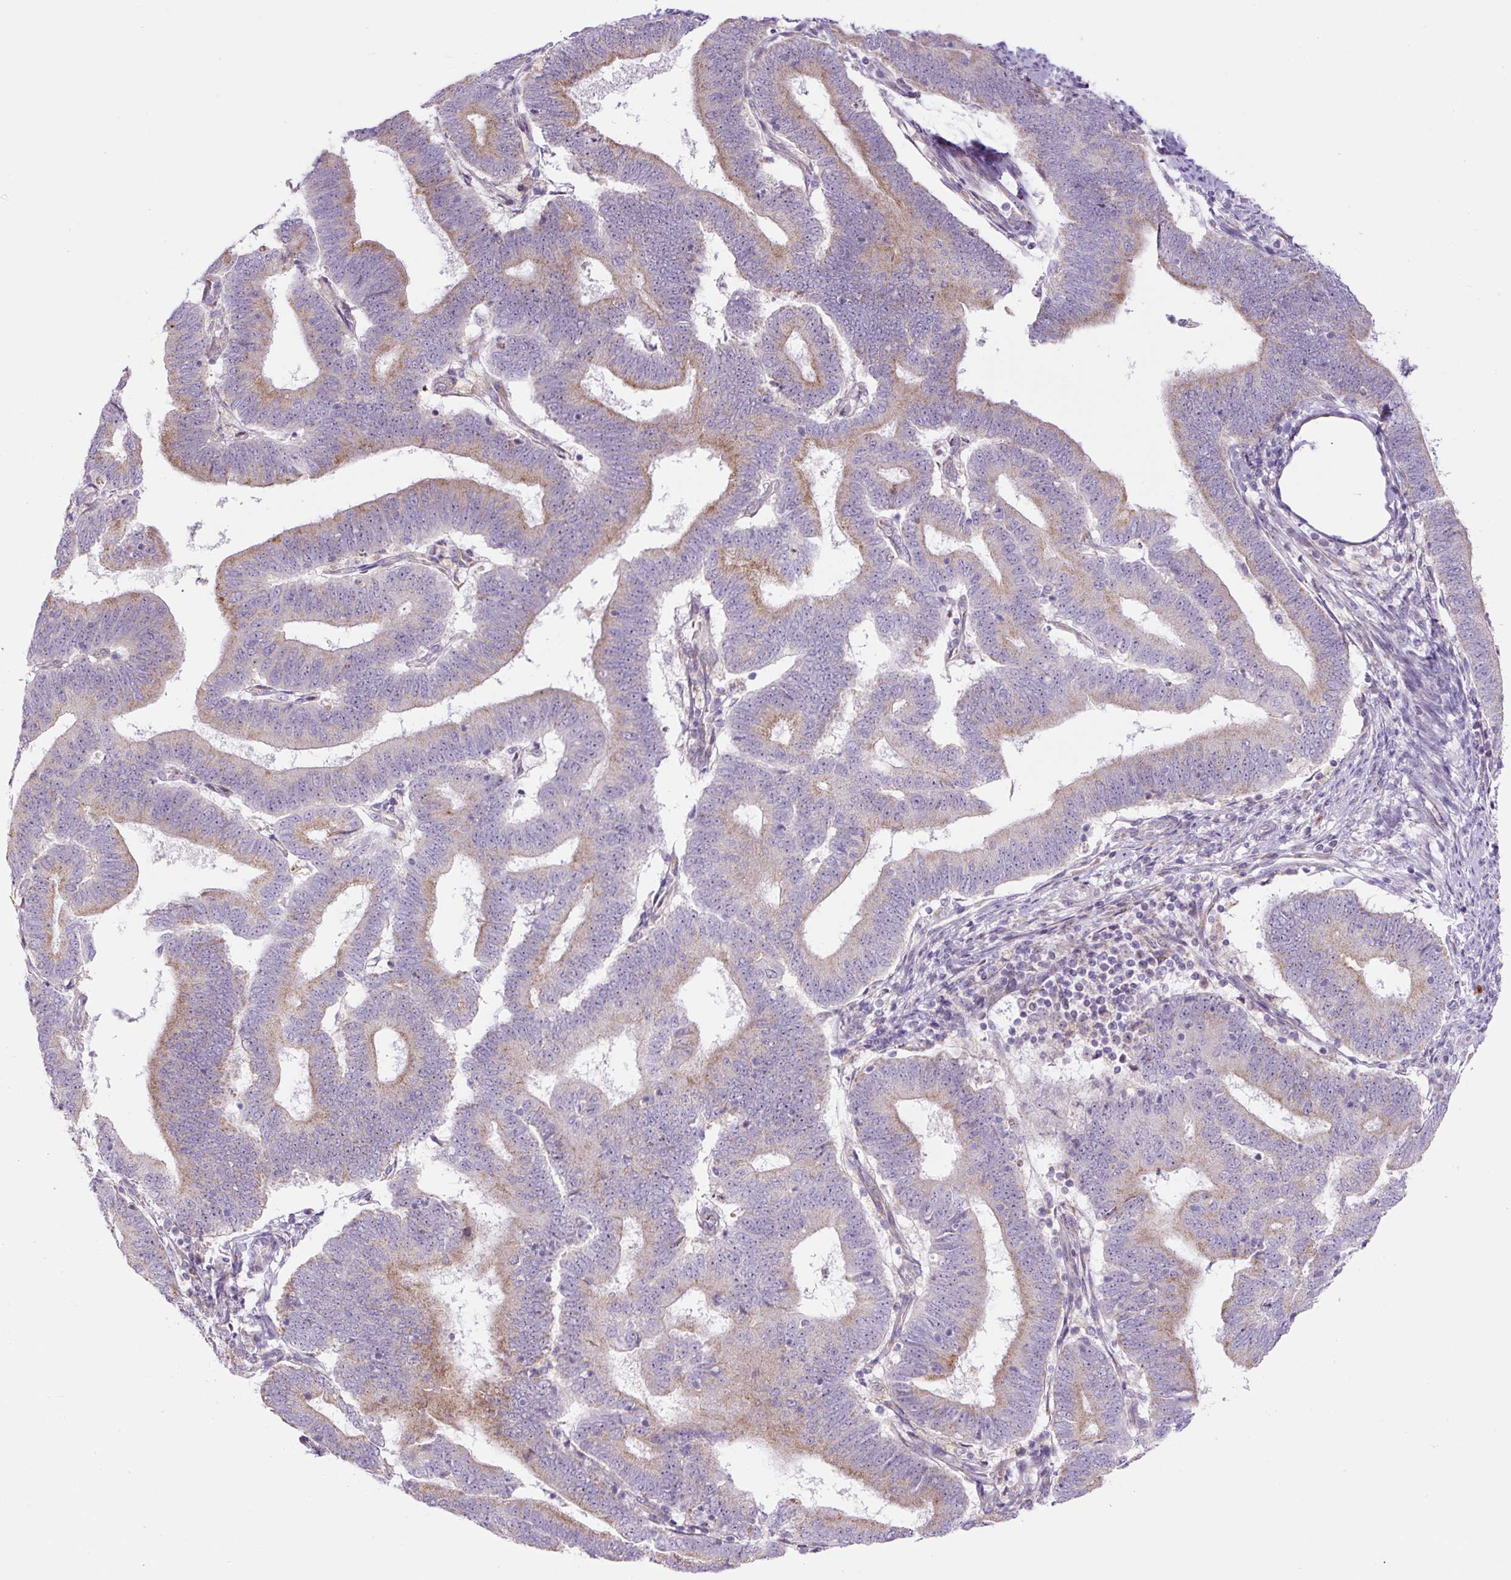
{"staining": {"intensity": "moderate", "quantity": "<25%", "location": "cytoplasmic/membranous"}, "tissue": "endometrial cancer", "cell_type": "Tumor cells", "image_type": "cancer", "snomed": [{"axis": "morphology", "description": "Adenocarcinoma, NOS"}, {"axis": "topography", "description": "Endometrium"}], "caption": "Endometrial cancer (adenocarcinoma) stained with a brown dye displays moderate cytoplasmic/membranous positive positivity in approximately <25% of tumor cells.", "gene": "ZNF596", "patient": {"sex": "female", "age": 70}}